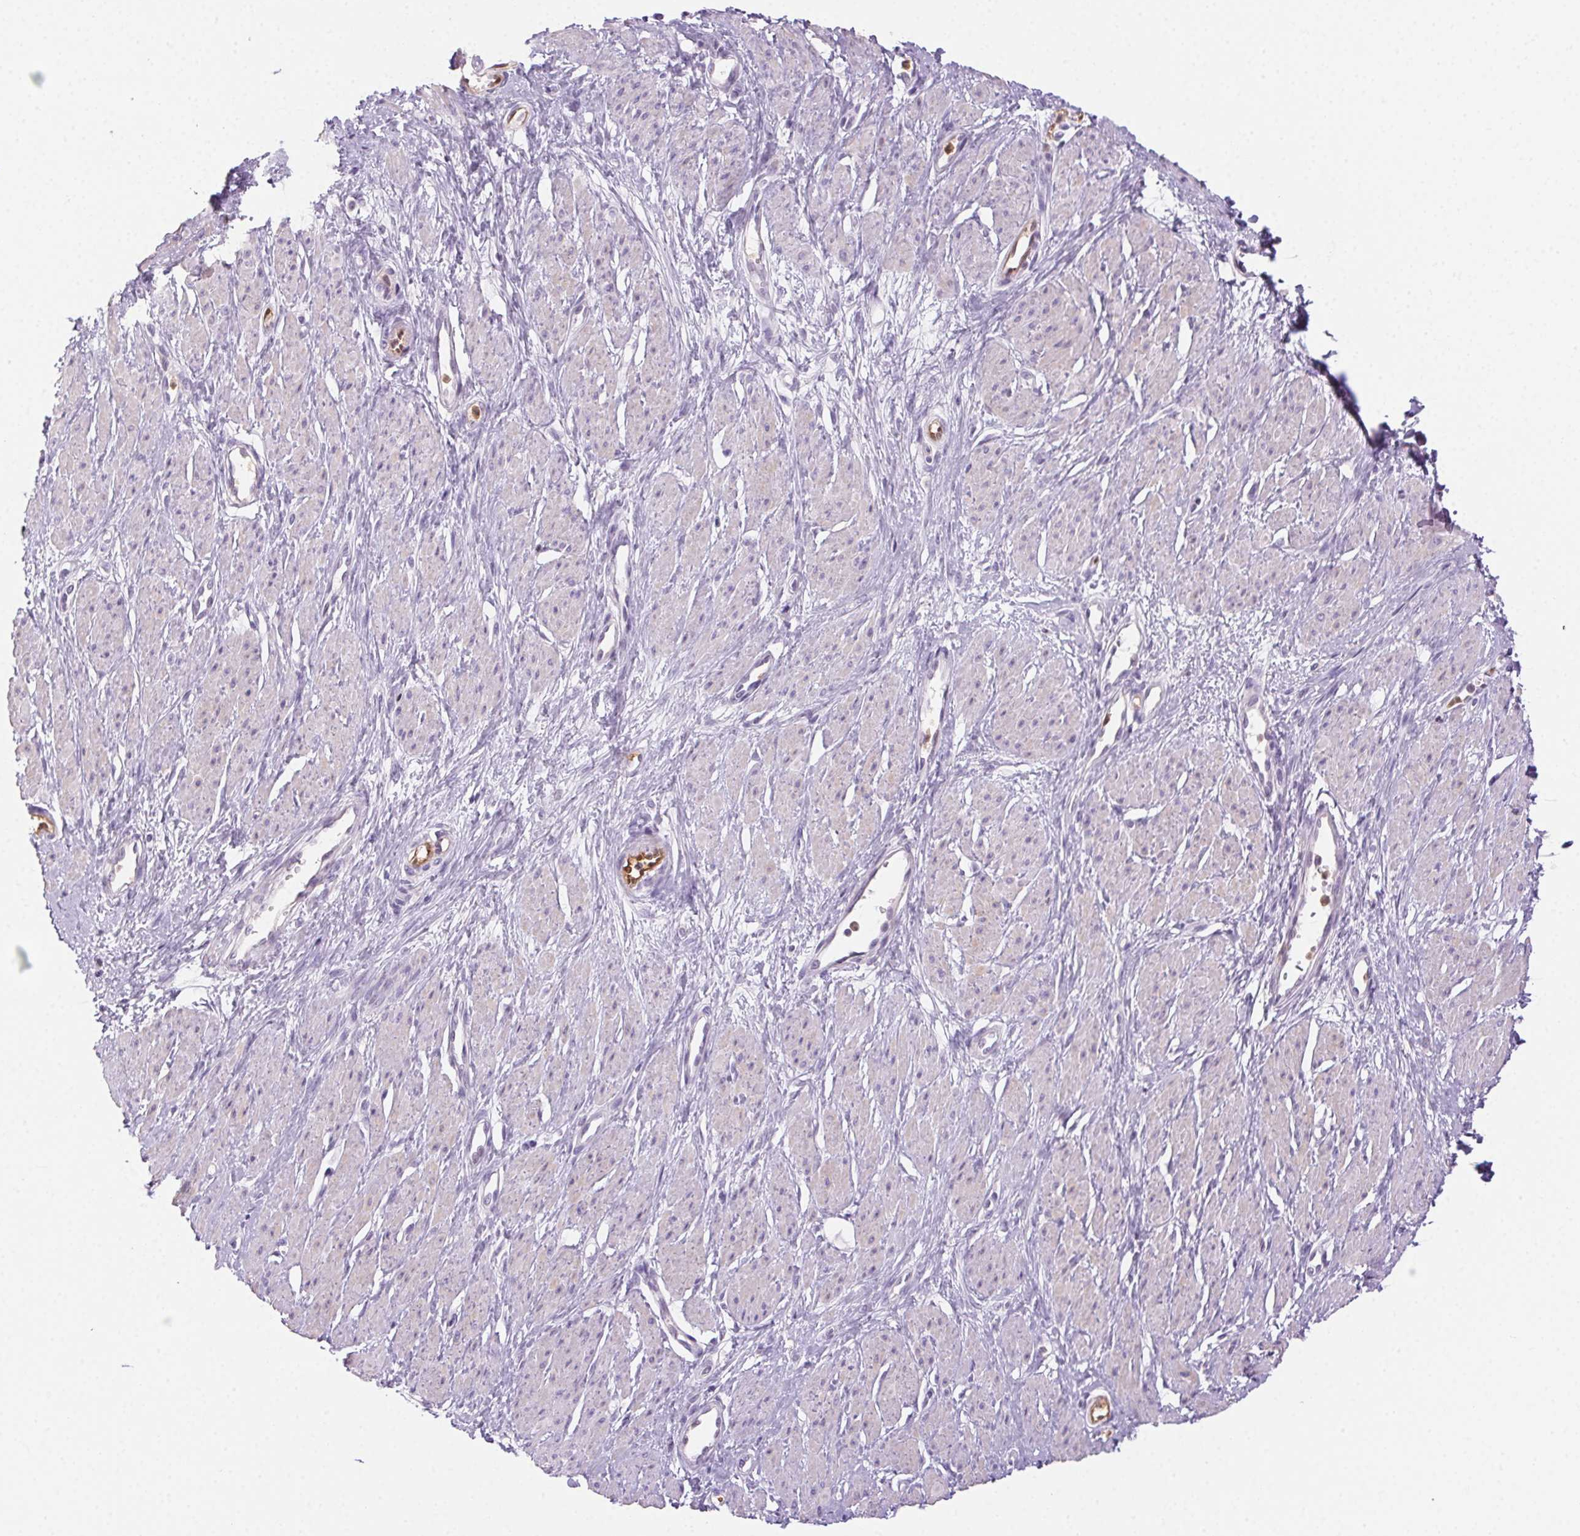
{"staining": {"intensity": "negative", "quantity": "none", "location": "none"}, "tissue": "smooth muscle", "cell_type": "Smooth muscle cells", "image_type": "normal", "snomed": [{"axis": "morphology", "description": "Normal tissue, NOS"}, {"axis": "topography", "description": "Smooth muscle"}, {"axis": "topography", "description": "Uterus"}], "caption": "This is an immunohistochemistry (IHC) image of normal smooth muscle. There is no expression in smooth muscle cells.", "gene": "TMEM45A", "patient": {"sex": "female", "age": 39}}